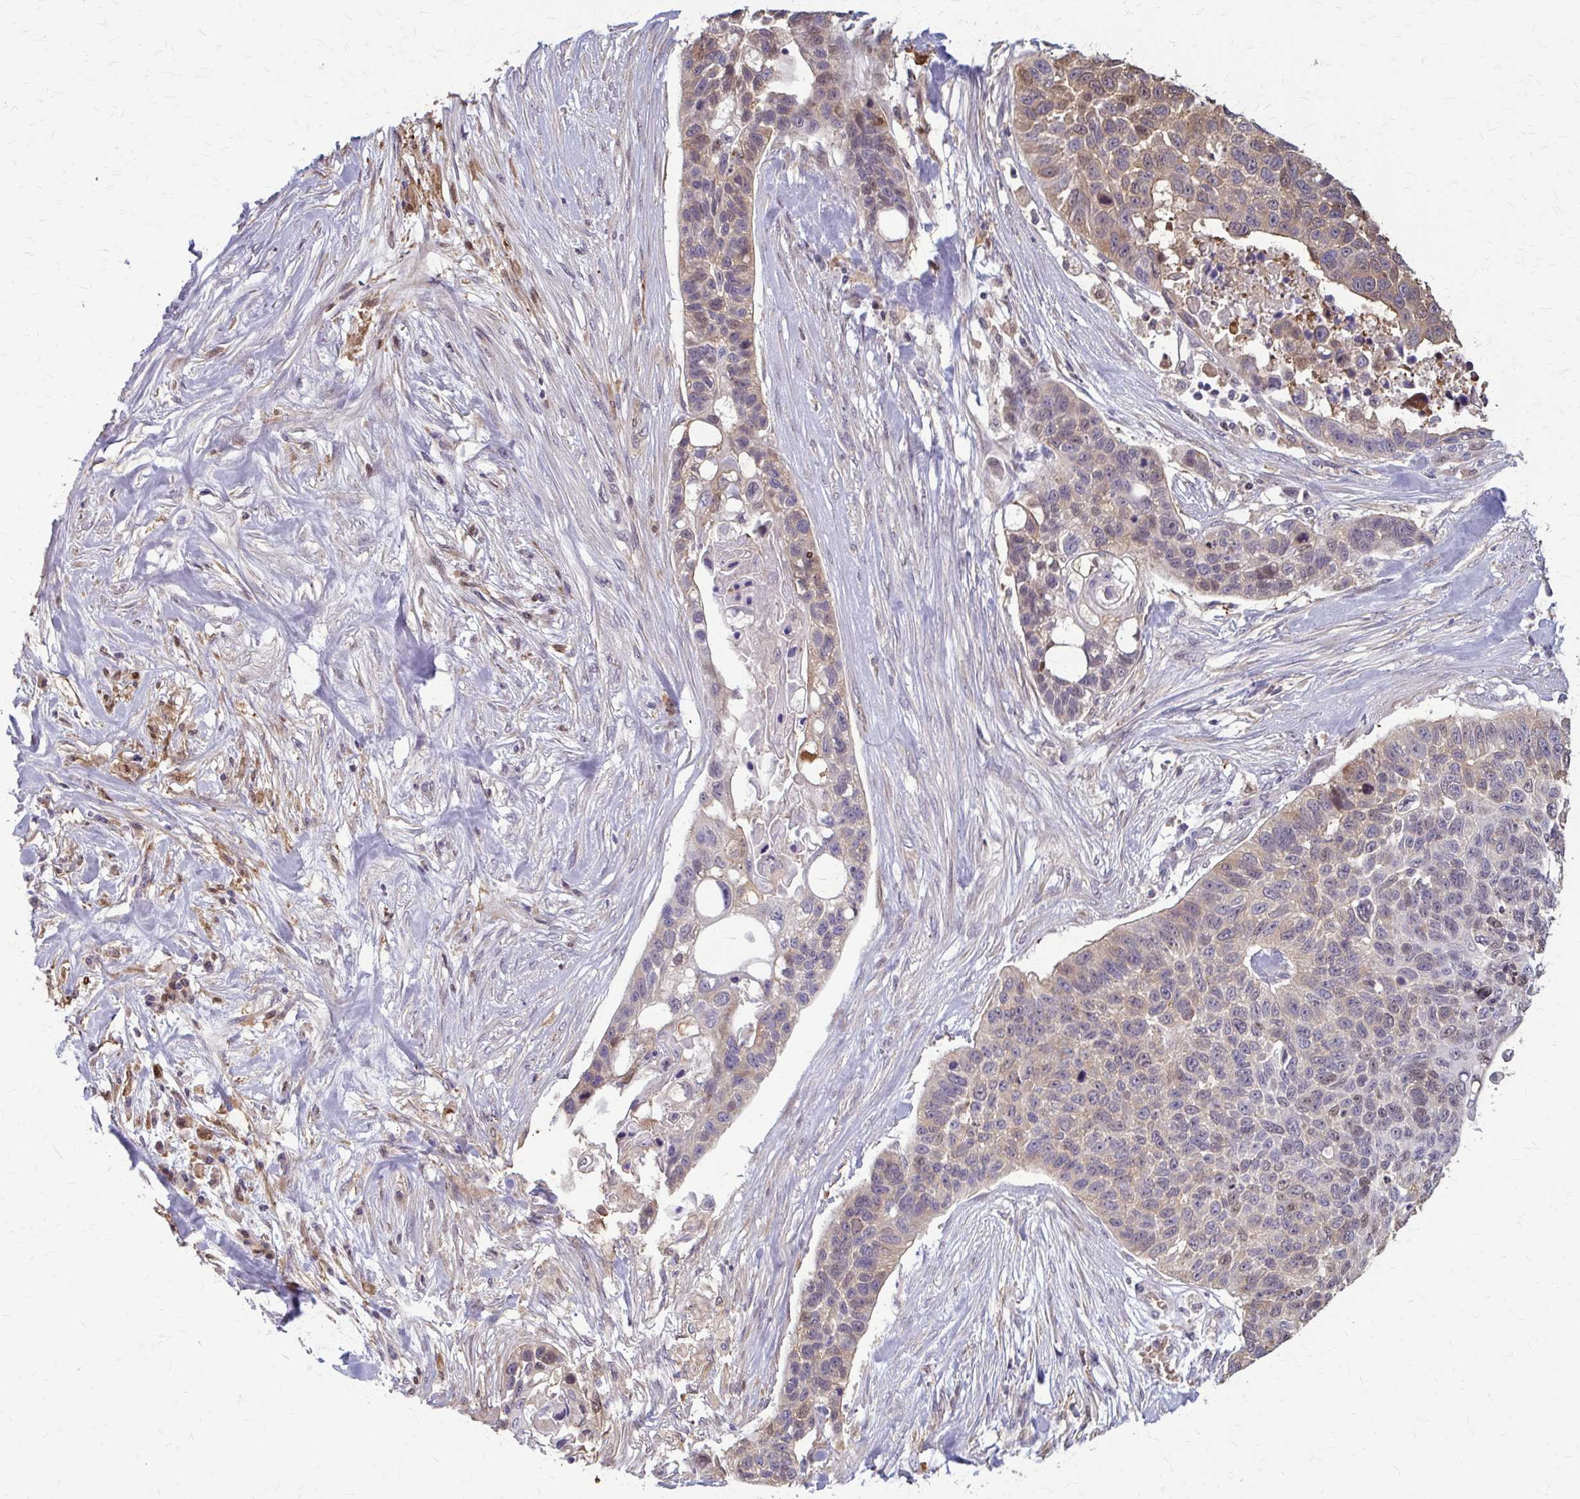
{"staining": {"intensity": "moderate", "quantity": "<25%", "location": "cytoplasmic/membranous,nuclear"}, "tissue": "lung cancer", "cell_type": "Tumor cells", "image_type": "cancer", "snomed": [{"axis": "morphology", "description": "Squamous cell carcinoma, NOS"}, {"axis": "topography", "description": "Lung"}], "caption": "Immunohistochemical staining of lung cancer (squamous cell carcinoma) shows moderate cytoplasmic/membranous and nuclear protein staining in approximately <25% of tumor cells.", "gene": "ZNF34", "patient": {"sex": "male", "age": 62}}